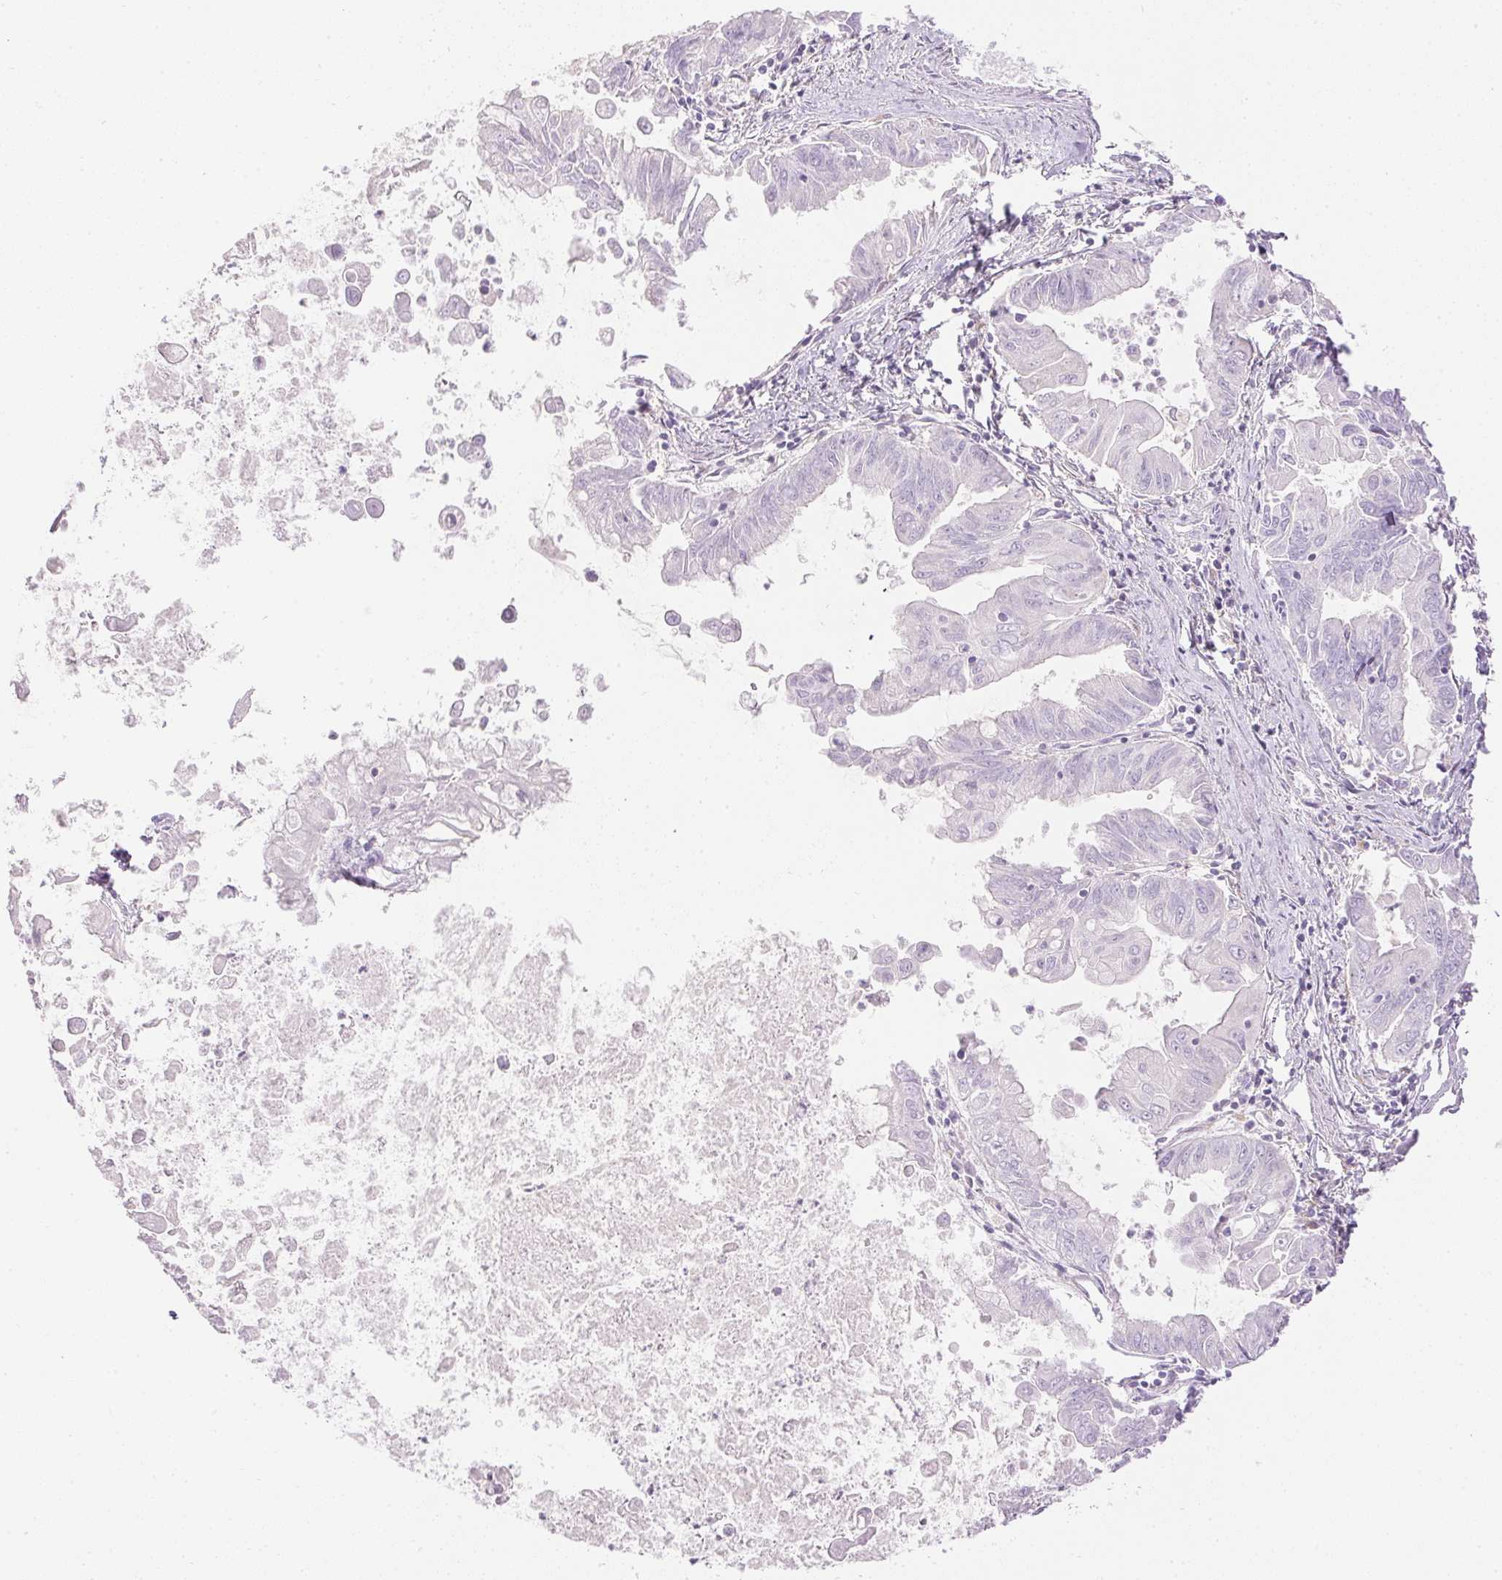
{"staining": {"intensity": "negative", "quantity": "none", "location": "none"}, "tissue": "stomach cancer", "cell_type": "Tumor cells", "image_type": "cancer", "snomed": [{"axis": "morphology", "description": "Adenocarcinoma, NOS"}, {"axis": "topography", "description": "Stomach, upper"}], "caption": "The histopathology image reveals no staining of tumor cells in stomach cancer.", "gene": "ATP6V1G3", "patient": {"sex": "male", "age": 80}}